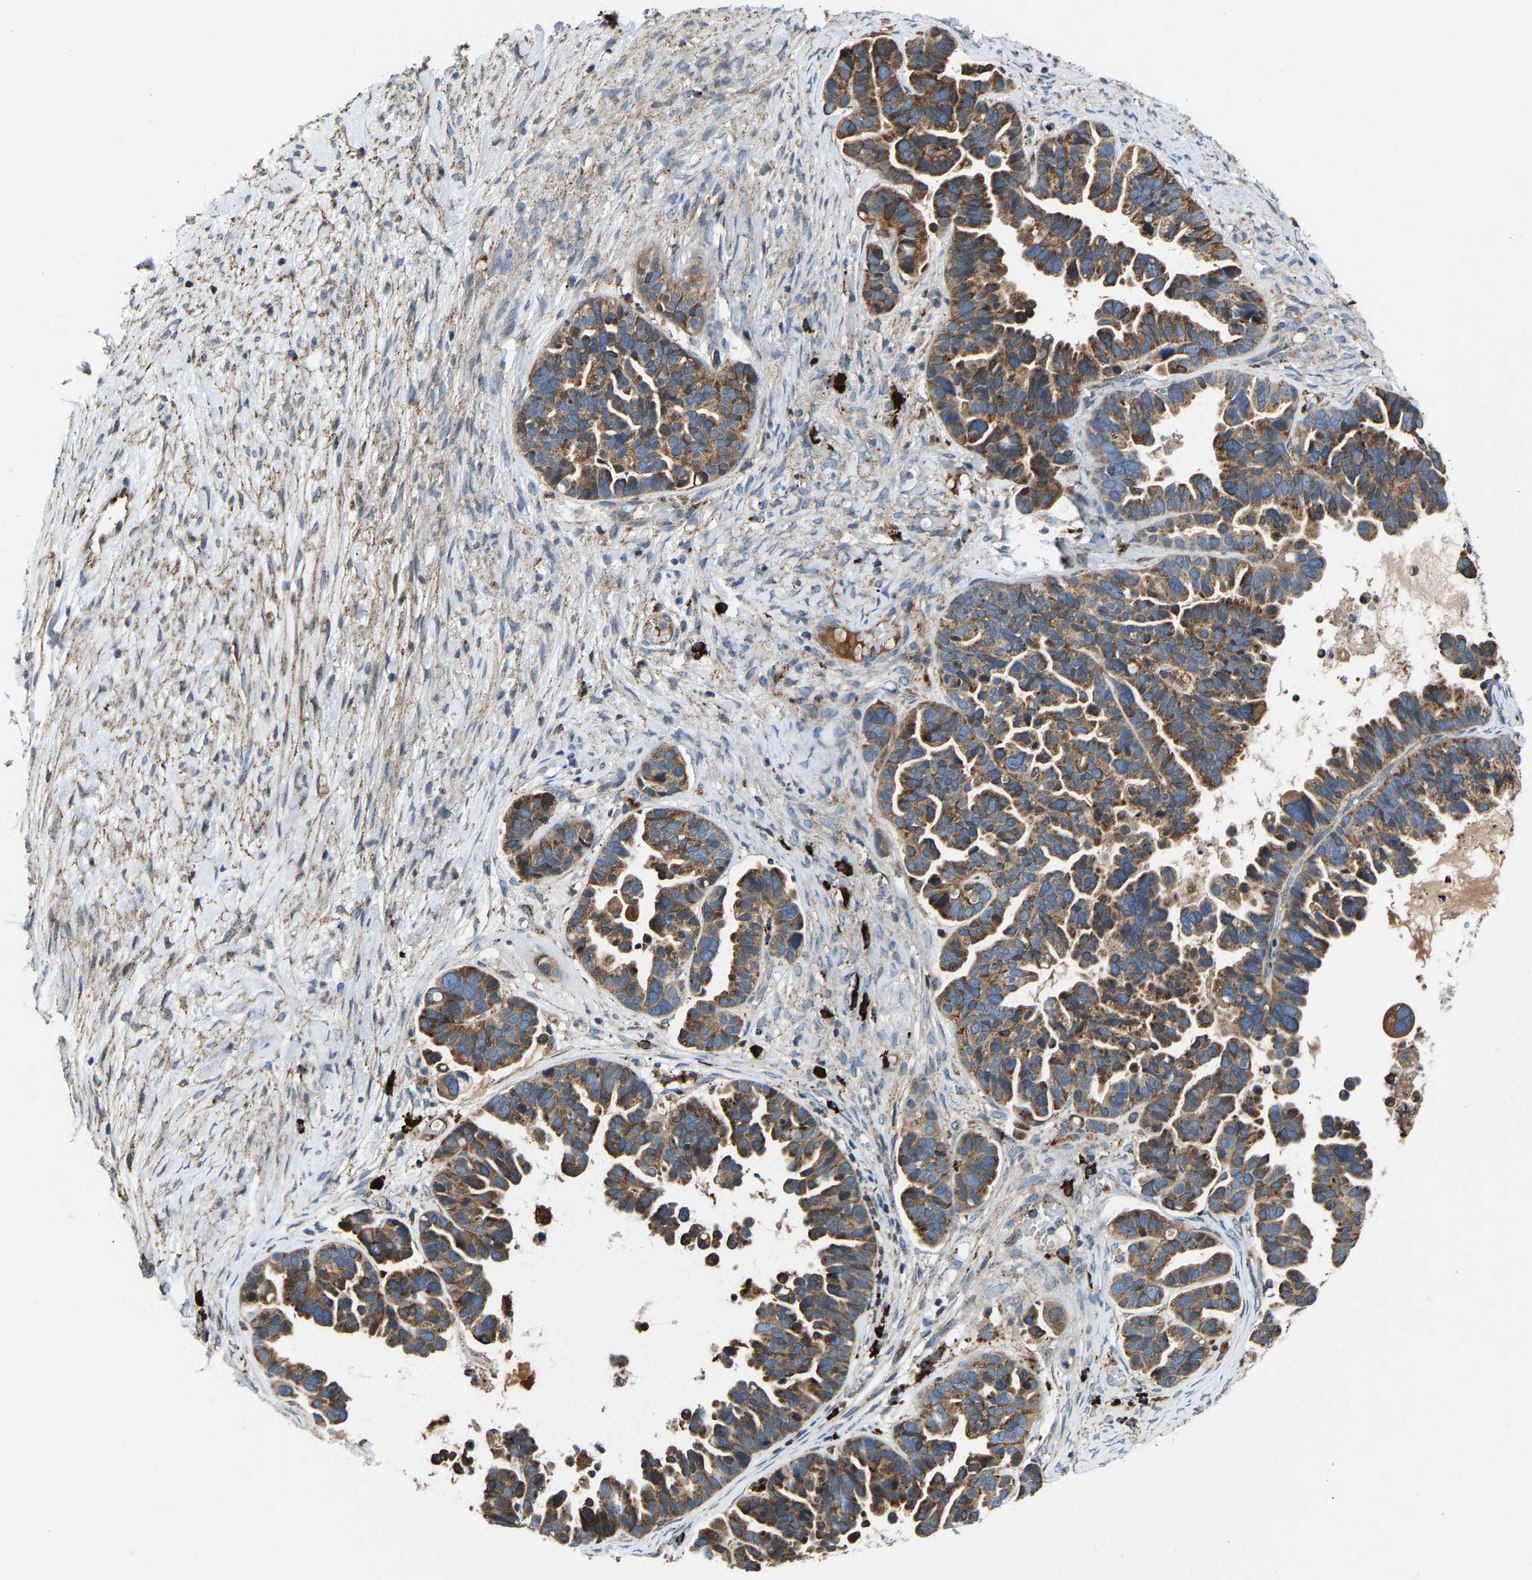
{"staining": {"intensity": "moderate", "quantity": ">75%", "location": "cytoplasmic/membranous"}, "tissue": "ovarian cancer", "cell_type": "Tumor cells", "image_type": "cancer", "snomed": [{"axis": "morphology", "description": "Cystadenocarcinoma, serous, NOS"}, {"axis": "topography", "description": "Ovary"}], "caption": "Immunohistochemical staining of ovarian serous cystadenocarcinoma demonstrates medium levels of moderate cytoplasmic/membranous positivity in about >75% of tumor cells.", "gene": "DPP7", "patient": {"sex": "female", "age": 56}}